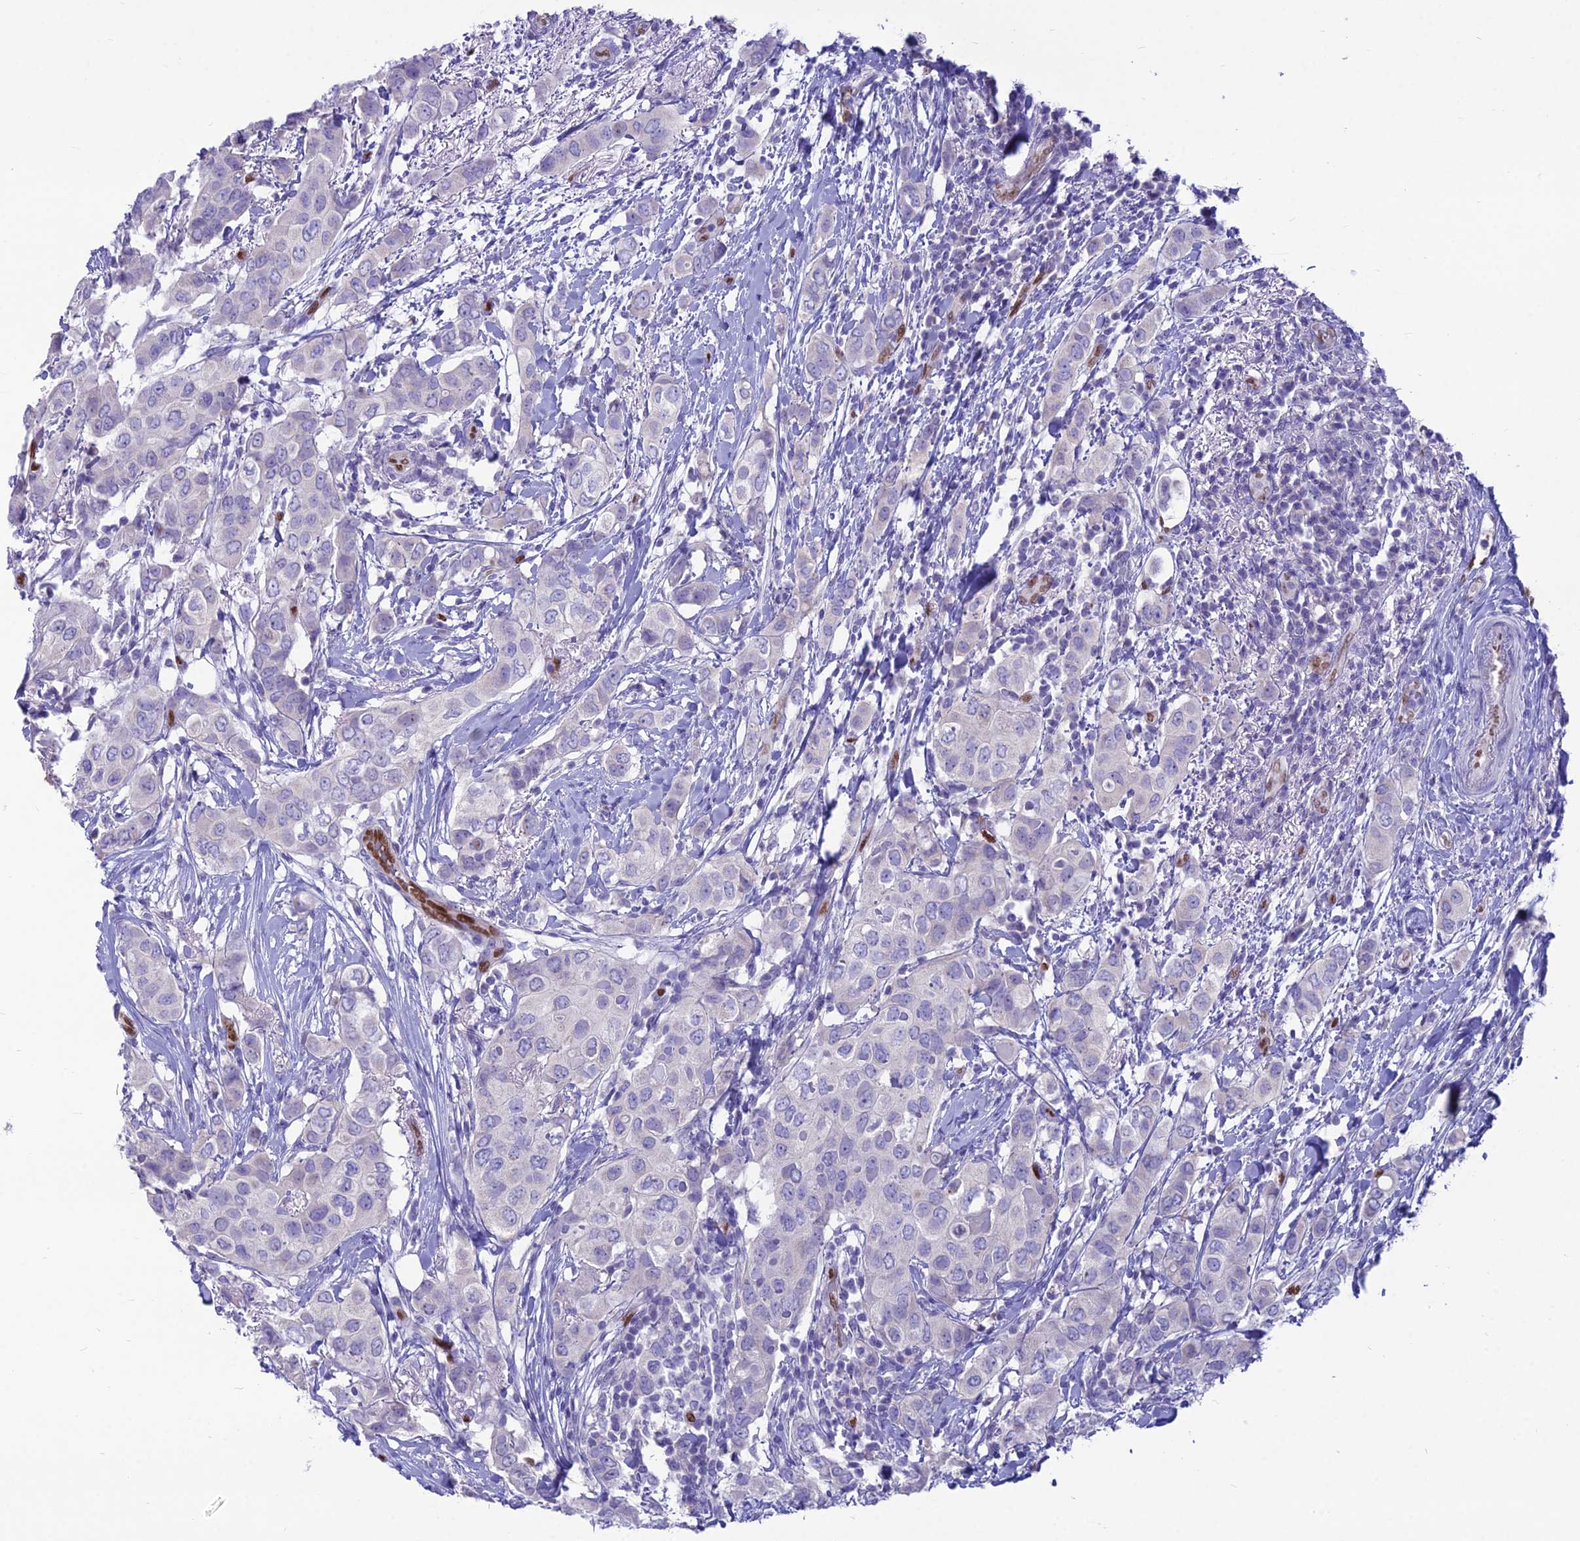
{"staining": {"intensity": "negative", "quantity": "none", "location": "none"}, "tissue": "breast cancer", "cell_type": "Tumor cells", "image_type": "cancer", "snomed": [{"axis": "morphology", "description": "Lobular carcinoma"}, {"axis": "topography", "description": "Breast"}], "caption": "Protein analysis of breast lobular carcinoma exhibits no significant staining in tumor cells. The staining was performed using DAB (3,3'-diaminobenzidine) to visualize the protein expression in brown, while the nuclei were stained in blue with hematoxylin (Magnification: 20x).", "gene": "NOVA2", "patient": {"sex": "female", "age": 51}}